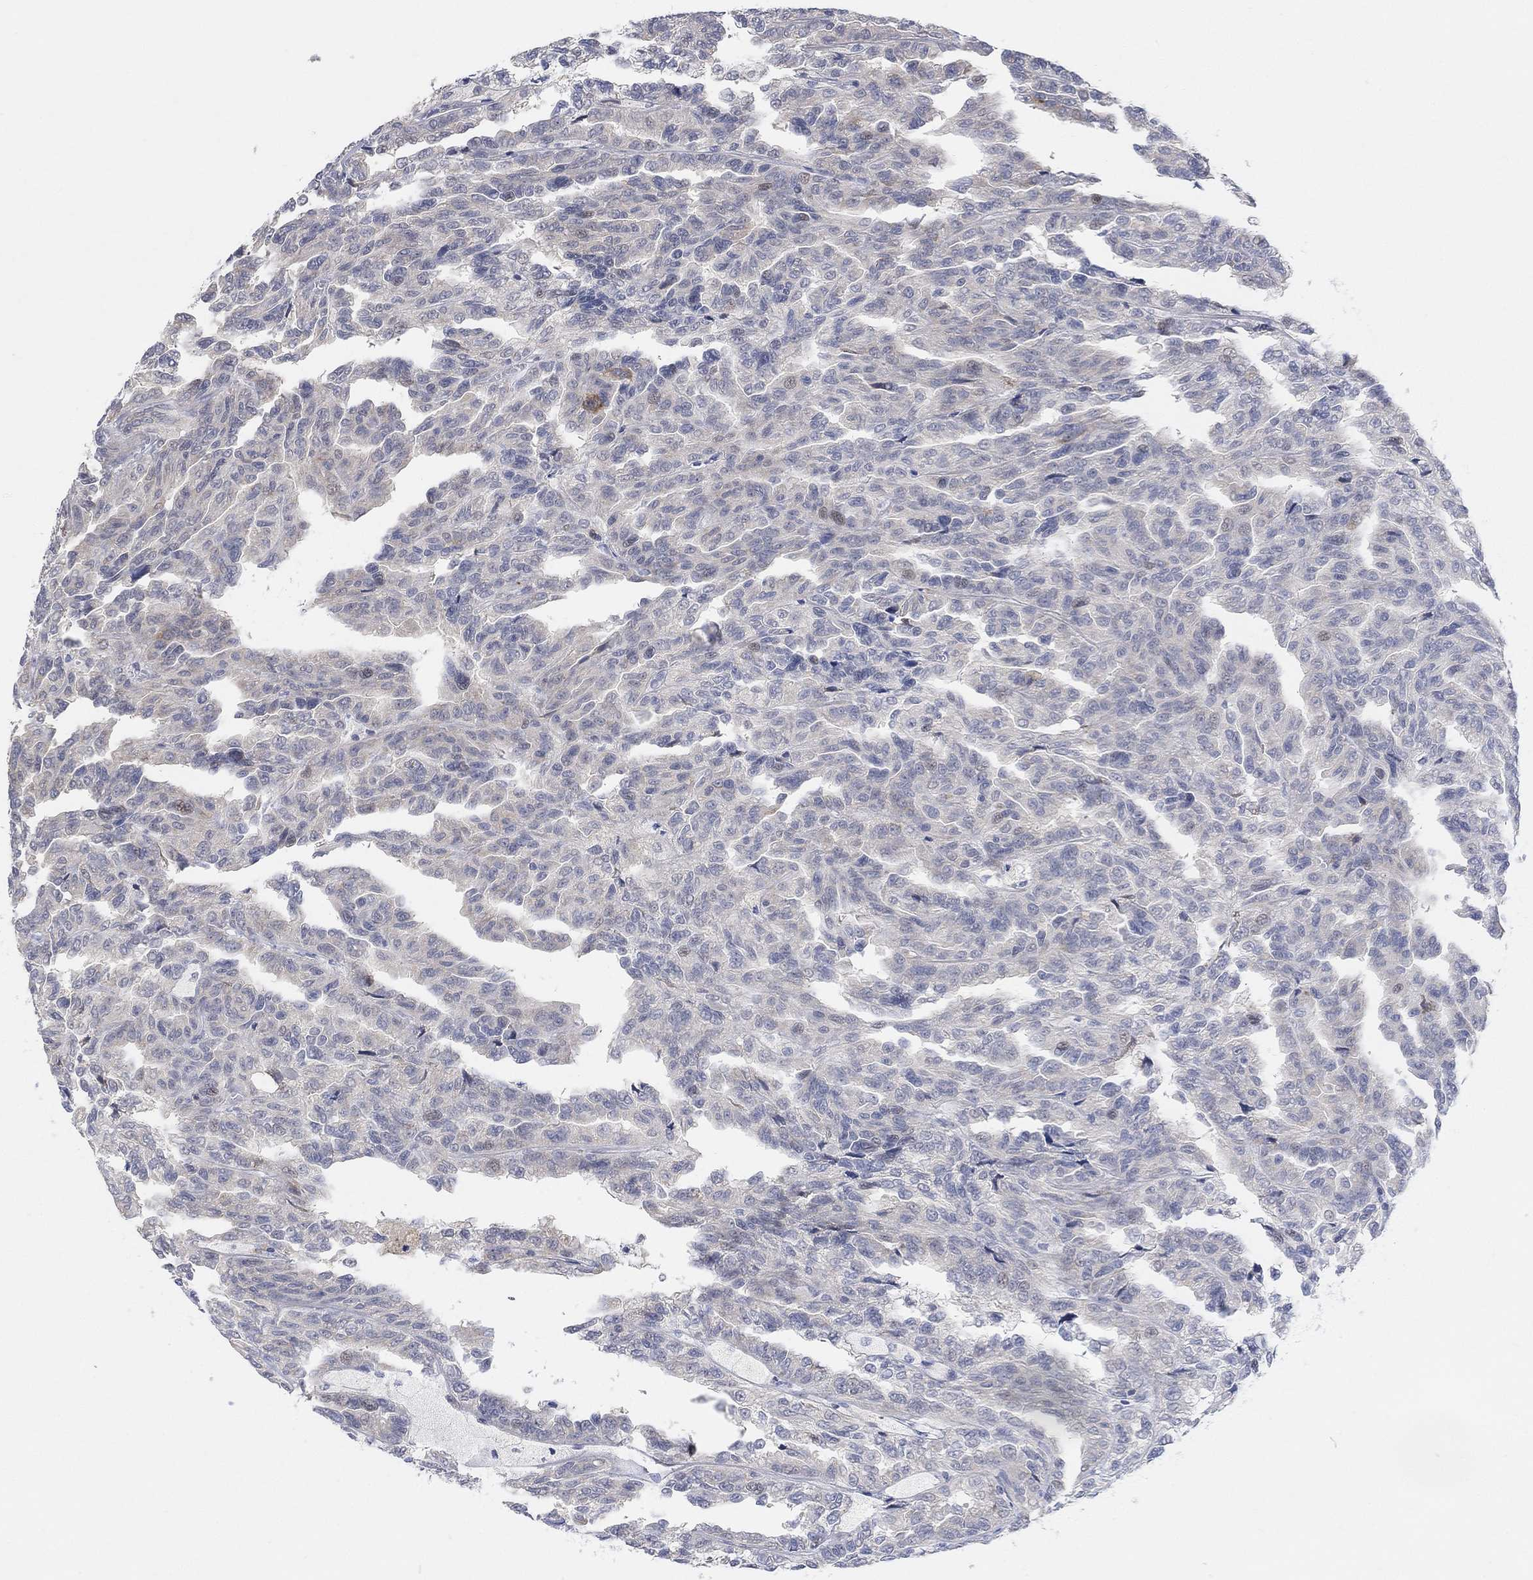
{"staining": {"intensity": "negative", "quantity": "none", "location": "none"}, "tissue": "renal cancer", "cell_type": "Tumor cells", "image_type": "cancer", "snomed": [{"axis": "morphology", "description": "Adenocarcinoma, NOS"}, {"axis": "topography", "description": "Kidney"}], "caption": "DAB (3,3'-diaminobenzidine) immunohistochemical staining of human adenocarcinoma (renal) reveals no significant positivity in tumor cells.", "gene": "CNTF", "patient": {"sex": "male", "age": 79}}